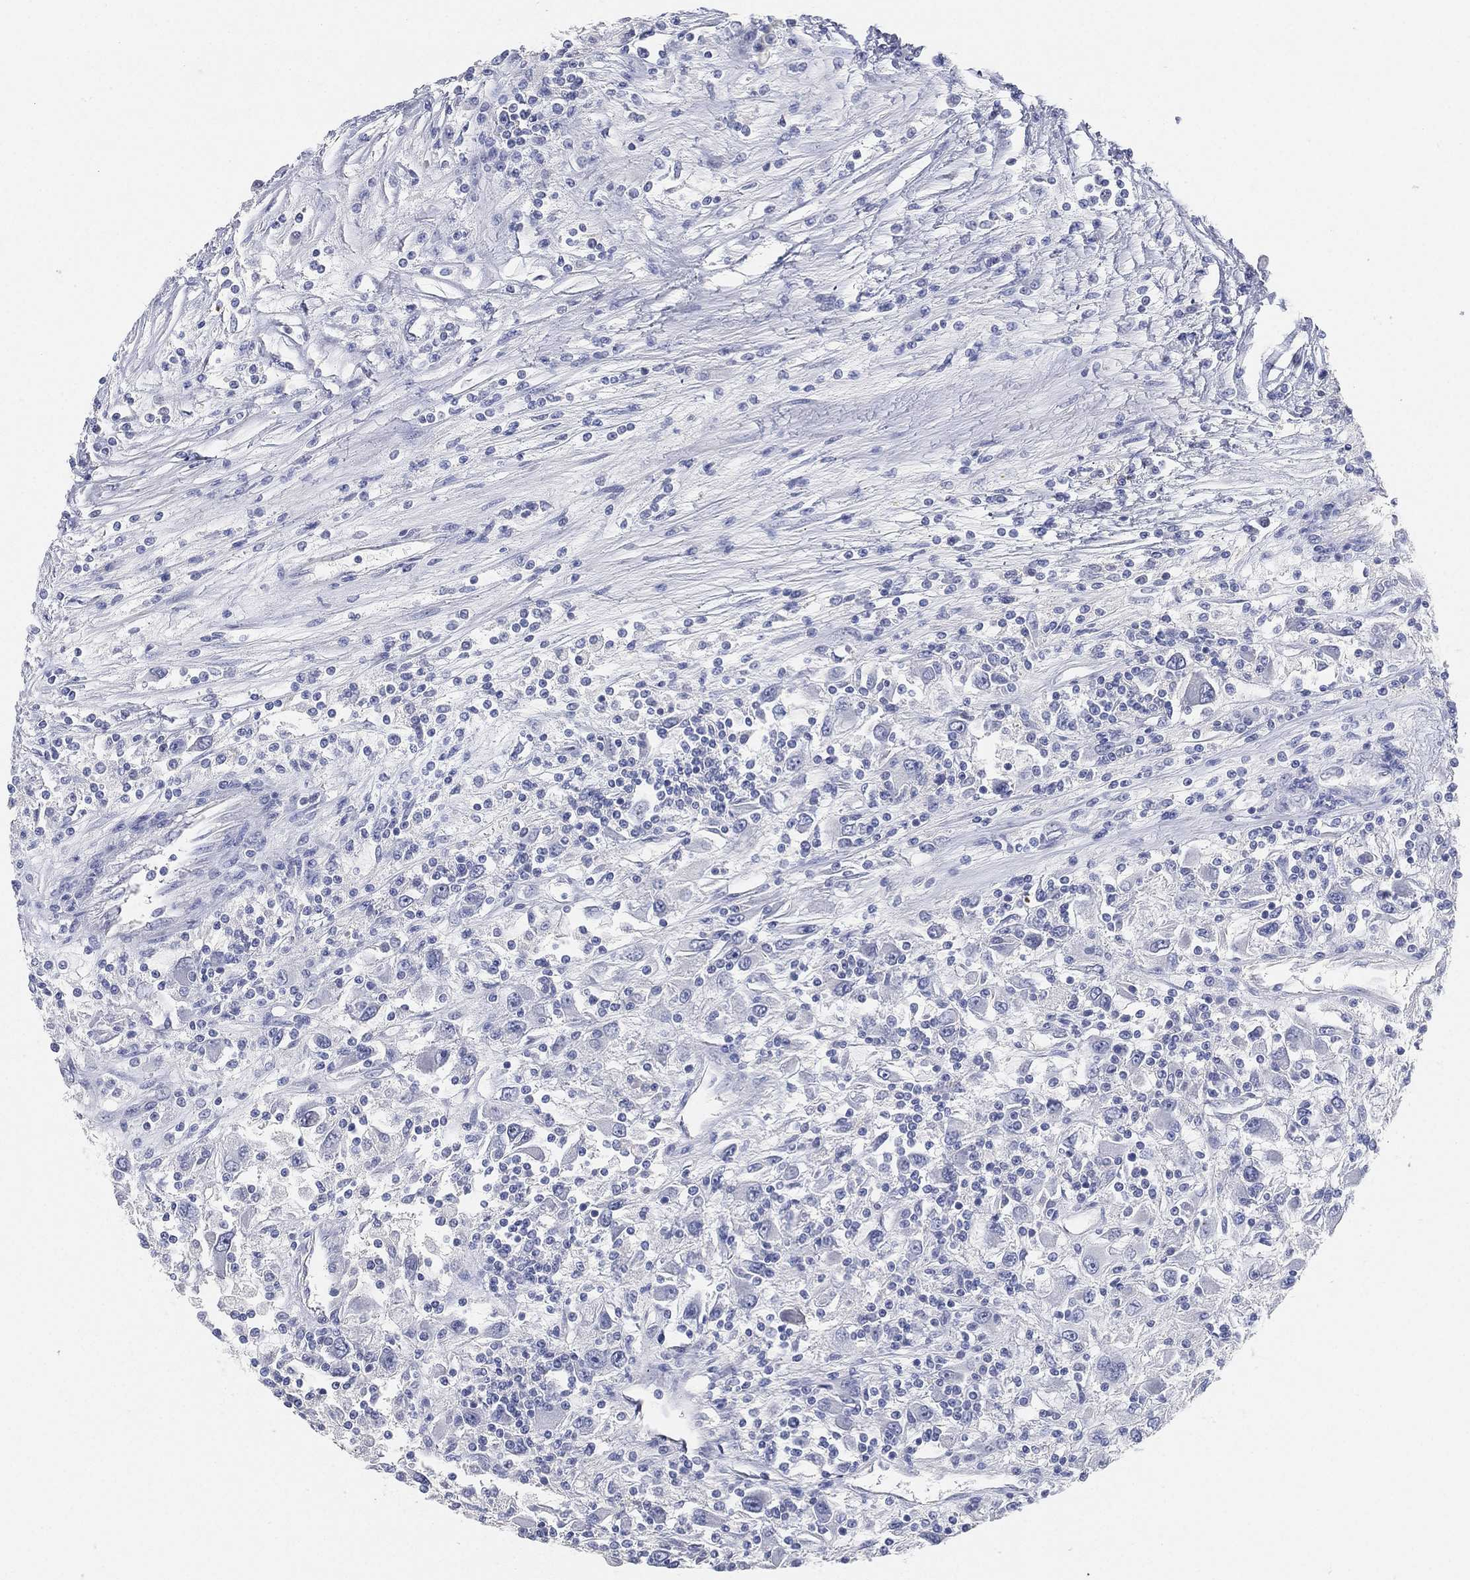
{"staining": {"intensity": "negative", "quantity": "none", "location": "none"}, "tissue": "renal cancer", "cell_type": "Tumor cells", "image_type": "cancer", "snomed": [{"axis": "morphology", "description": "Adenocarcinoma, NOS"}, {"axis": "topography", "description": "Kidney"}], "caption": "DAB (3,3'-diaminobenzidine) immunohistochemical staining of human adenocarcinoma (renal) demonstrates no significant positivity in tumor cells.", "gene": "FAM187B", "patient": {"sex": "female", "age": 67}}